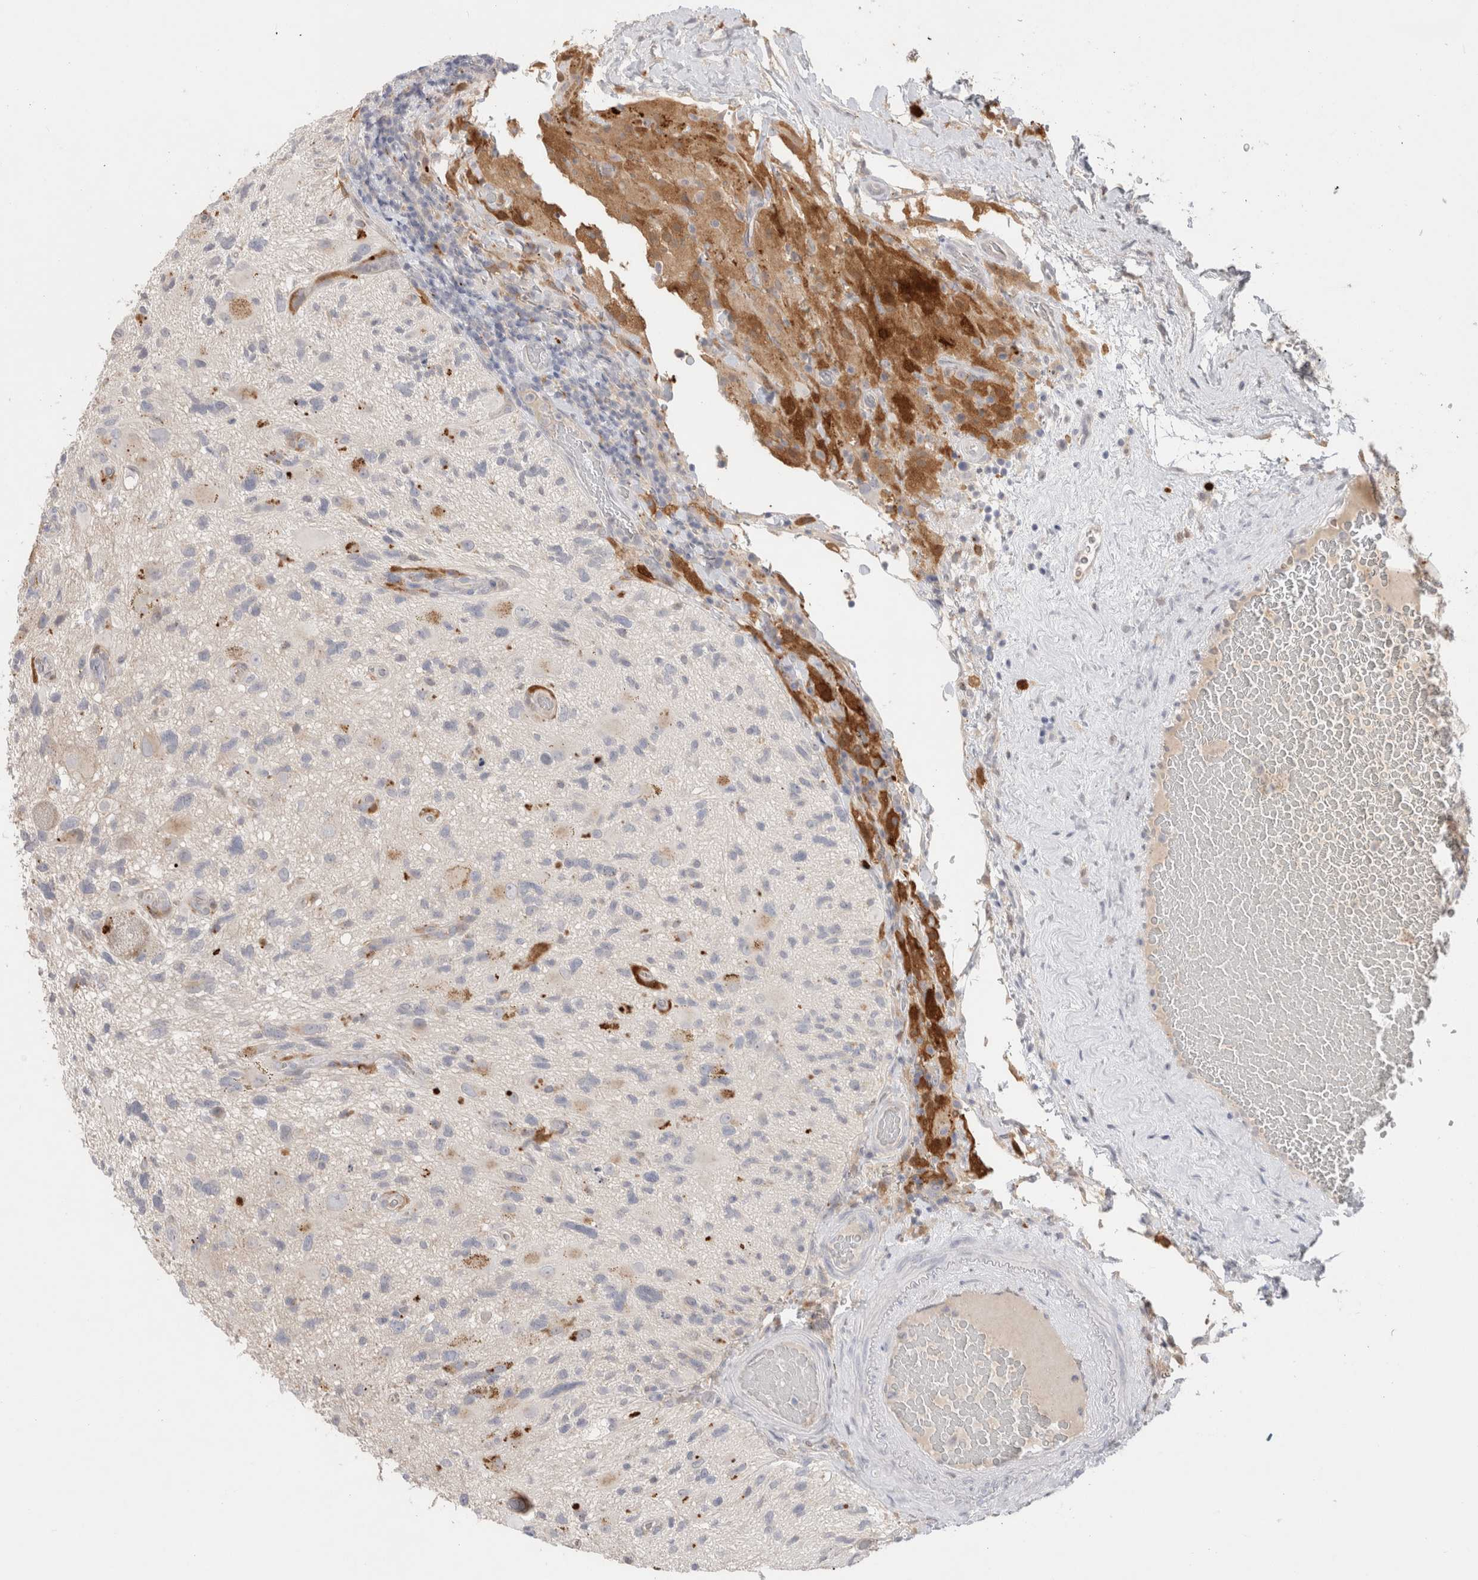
{"staining": {"intensity": "negative", "quantity": "none", "location": "none"}, "tissue": "glioma", "cell_type": "Tumor cells", "image_type": "cancer", "snomed": [{"axis": "morphology", "description": "Glioma, malignant, High grade"}, {"axis": "topography", "description": "Brain"}], "caption": "IHC of human high-grade glioma (malignant) reveals no staining in tumor cells.", "gene": "HPGDS", "patient": {"sex": "male", "age": 33}}